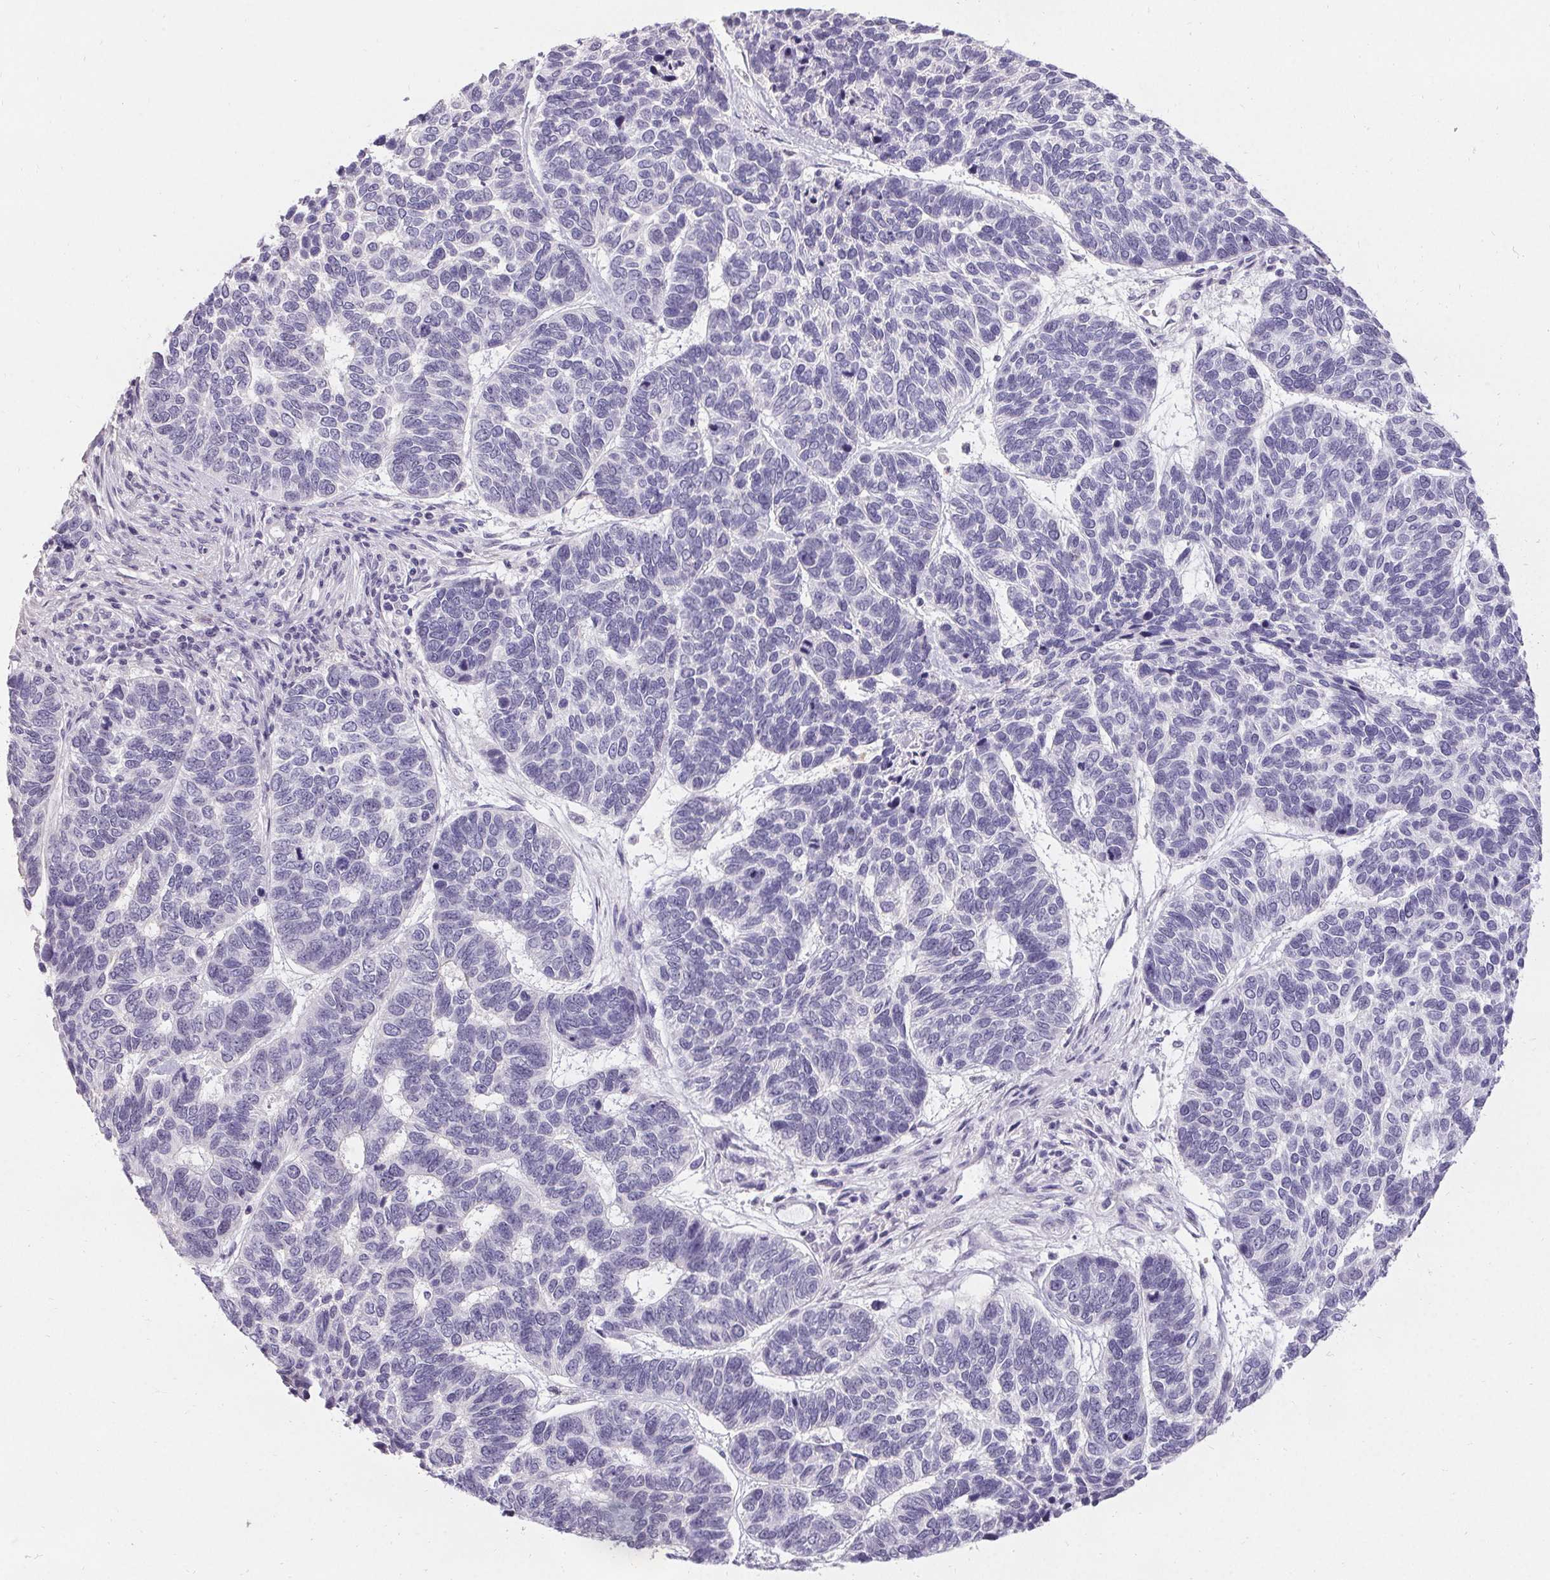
{"staining": {"intensity": "negative", "quantity": "none", "location": "none"}, "tissue": "skin cancer", "cell_type": "Tumor cells", "image_type": "cancer", "snomed": [{"axis": "morphology", "description": "Basal cell carcinoma"}, {"axis": "topography", "description": "Skin"}], "caption": "Tumor cells show no significant positivity in basal cell carcinoma (skin).", "gene": "PMEL", "patient": {"sex": "female", "age": 65}}